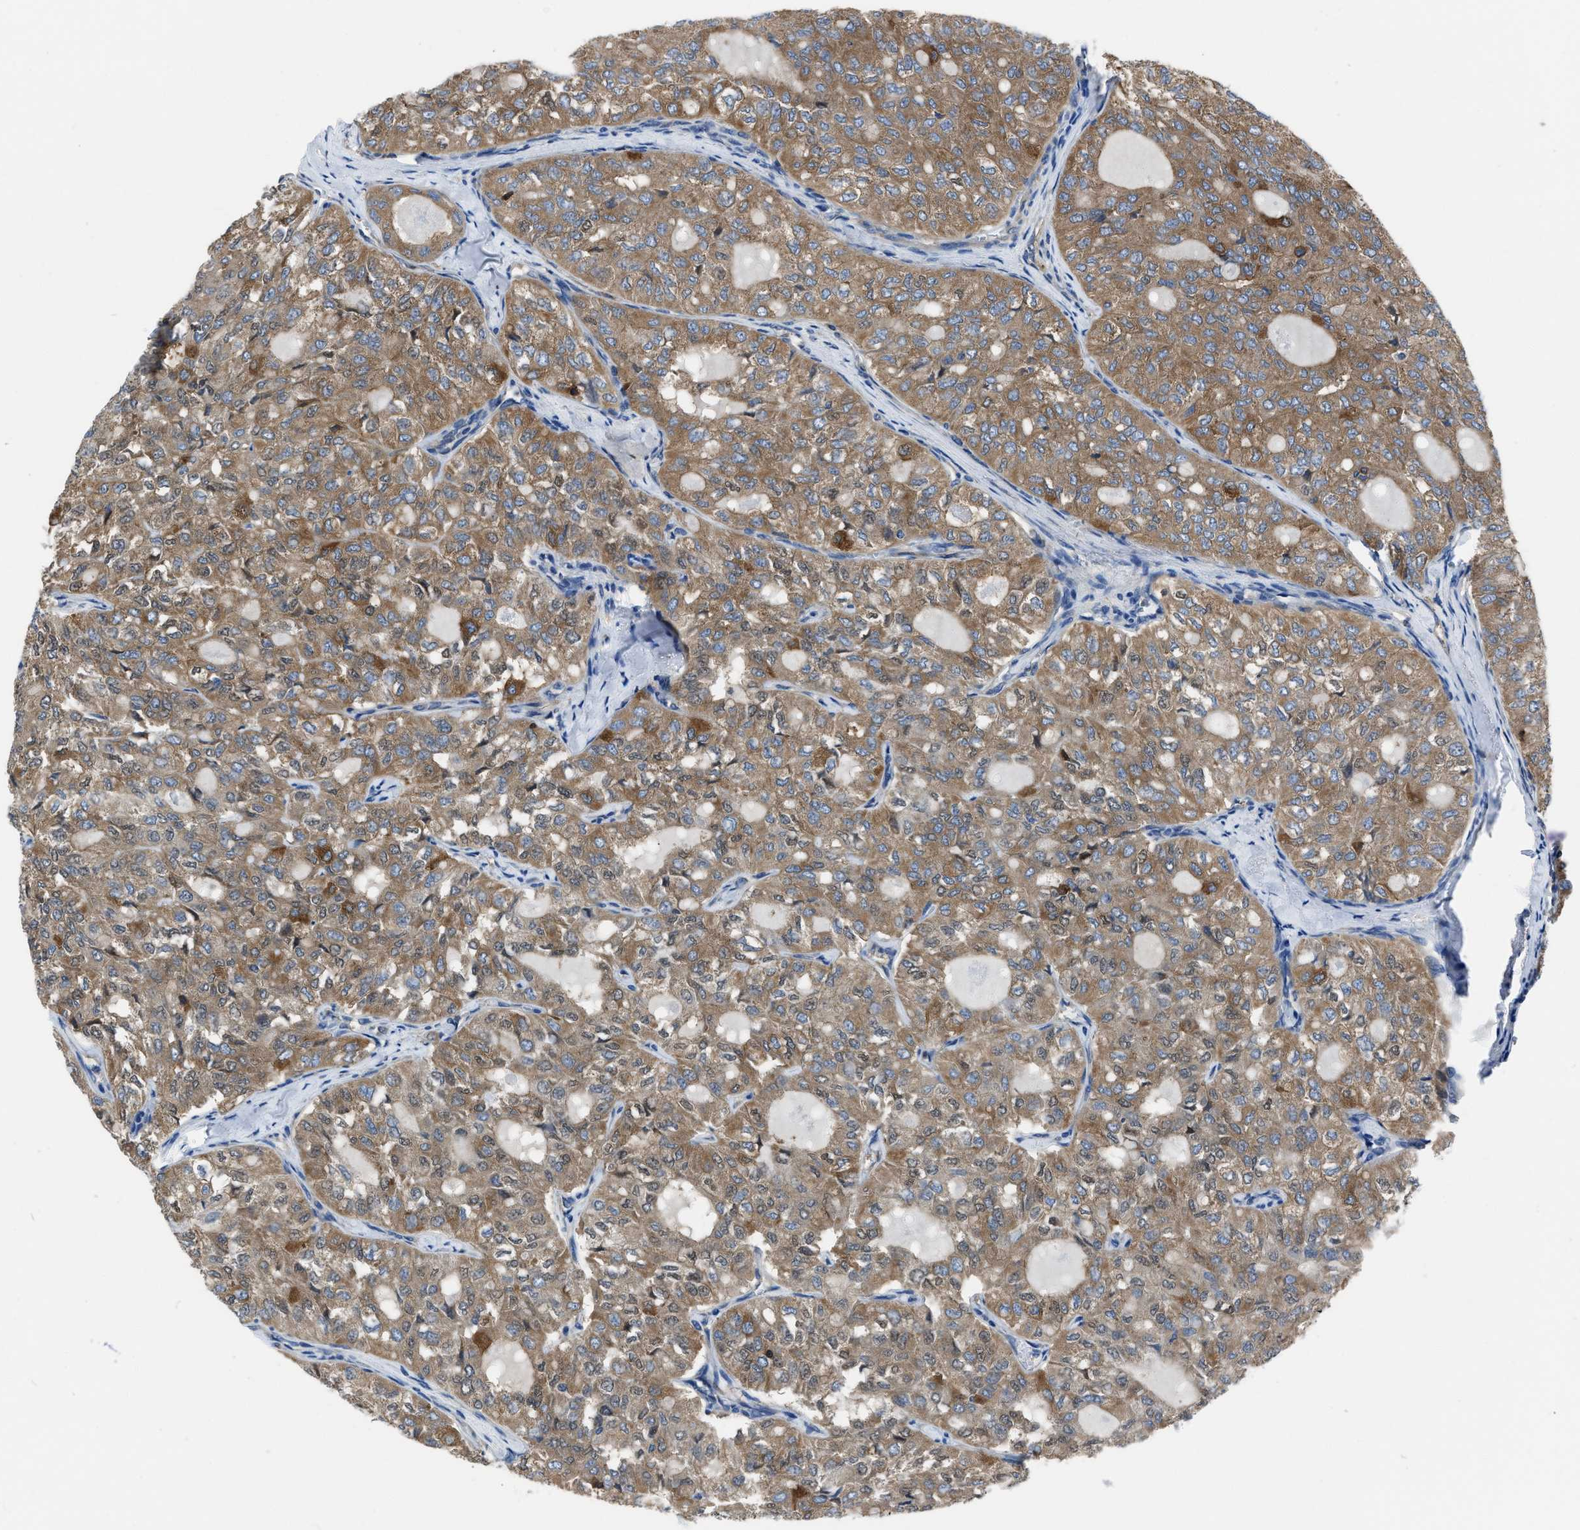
{"staining": {"intensity": "moderate", "quantity": ">75%", "location": "cytoplasmic/membranous"}, "tissue": "thyroid cancer", "cell_type": "Tumor cells", "image_type": "cancer", "snomed": [{"axis": "morphology", "description": "Follicular adenoma carcinoma, NOS"}, {"axis": "topography", "description": "Thyroid gland"}], "caption": "Tumor cells display moderate cytoplasmic/membranous staining in approximately >75% of cells in thyroid follicular adenoma carcinoma. Immunohistochemistry stains the protein in brown and the nuclei are stained blue.", "gene": "YARS1", "patient": {"sex": "male", "age": 75}}